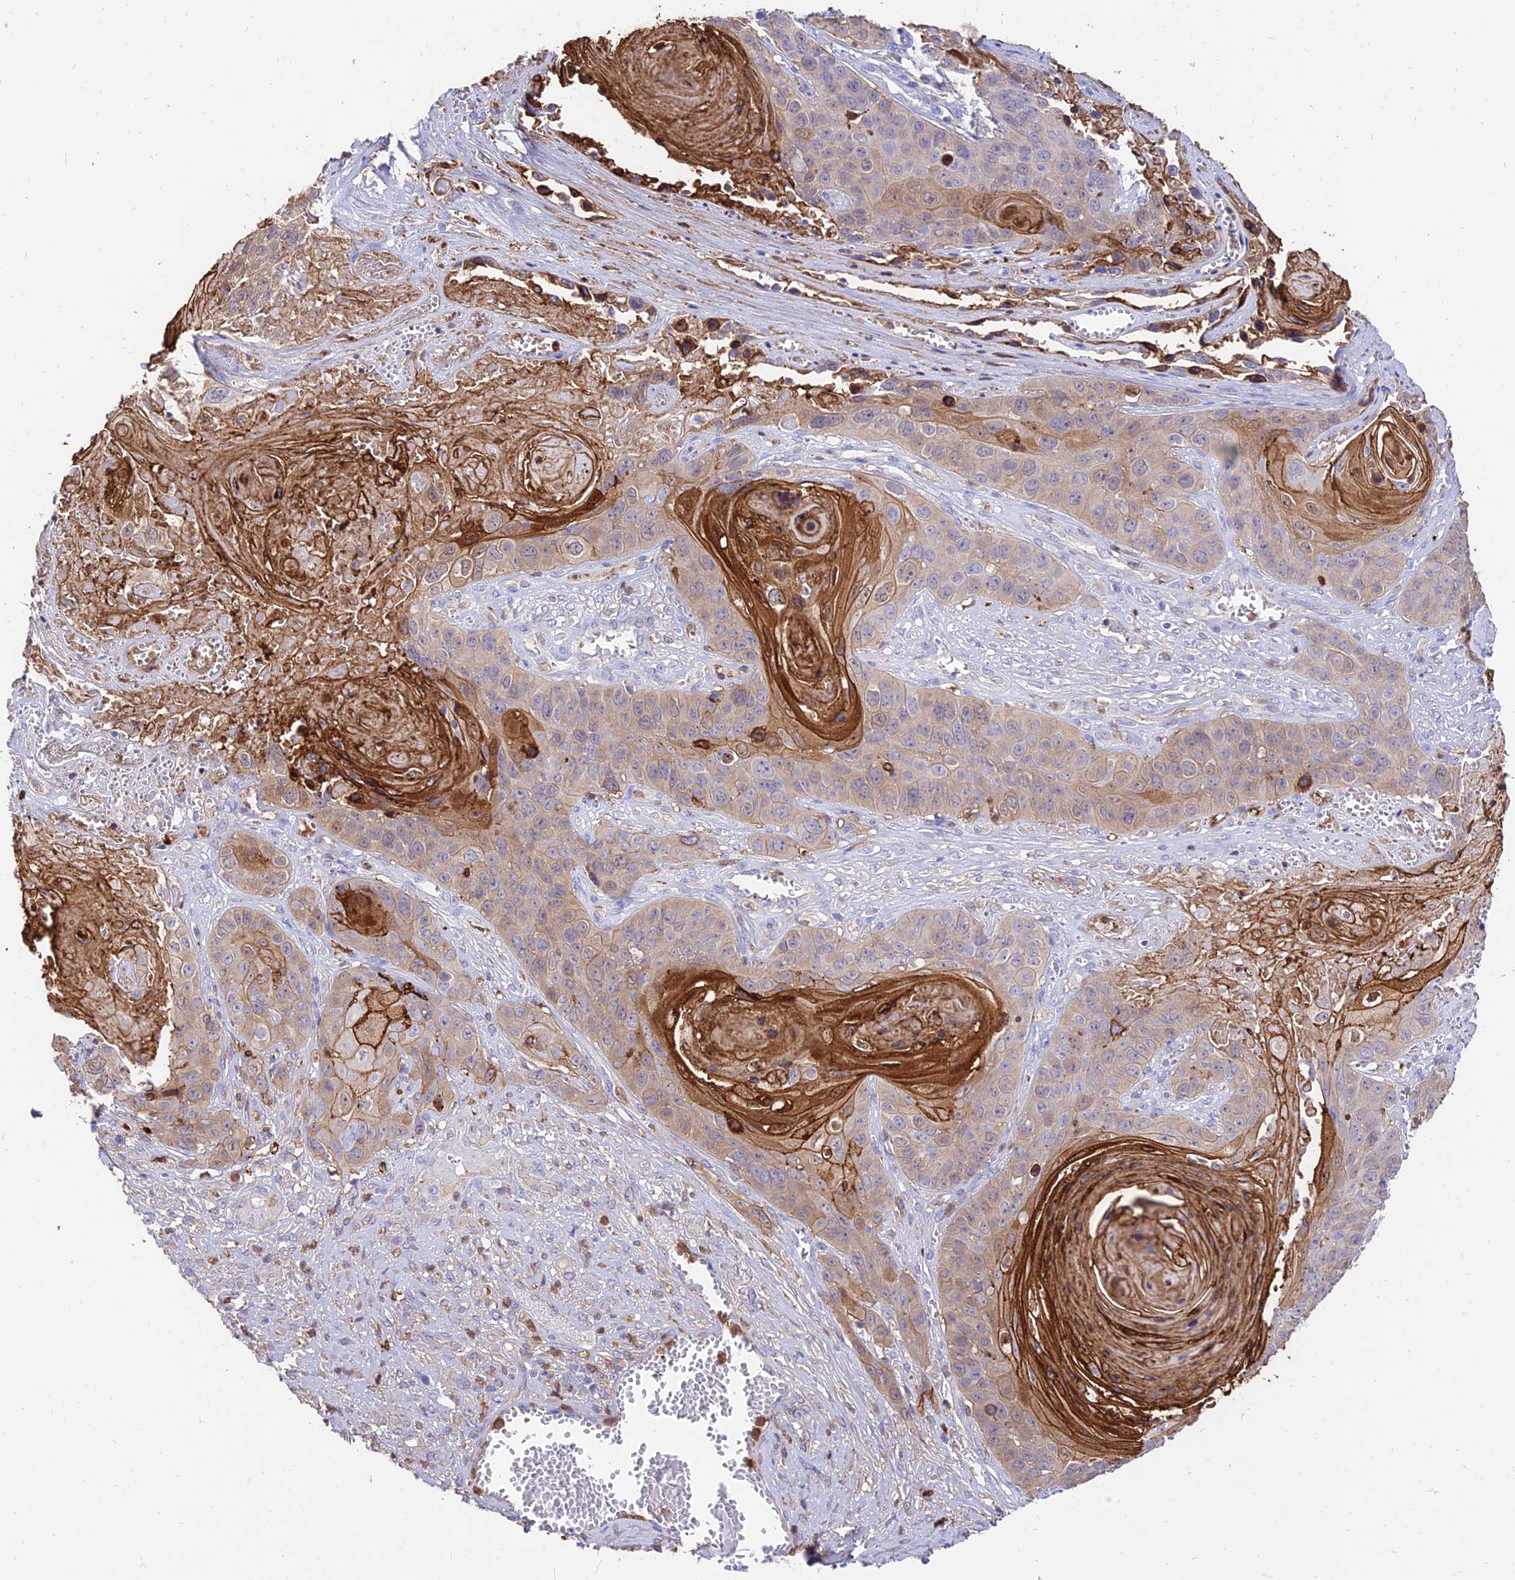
{"staining": {"intensity": "moderate", "quantity": "25%-75%", "location": "cytoplasmic/membranous"}, "tissue": "skin cancer", "cell_type": "Tumor cells", "image_type": "cancer", "snomed": [{"axis": "morphology", "description": "Squamous cell carcinoma, NOS"}, {"axis": "topography", "description": "Skin"}], "caption": "Immunohistochemistry photomicrograph of neoplastic tissue: skin cancer (squamous cell carcinoma) stained using IHC shows medium levels of moderate protein expression localized specifically in the cytoplasmic/membranous of tumor cells, appearing as a cytoplasmic/membranous brown color.", "gene": "SREK1IP1", "patient": {"sex": "male", "age": 55}}